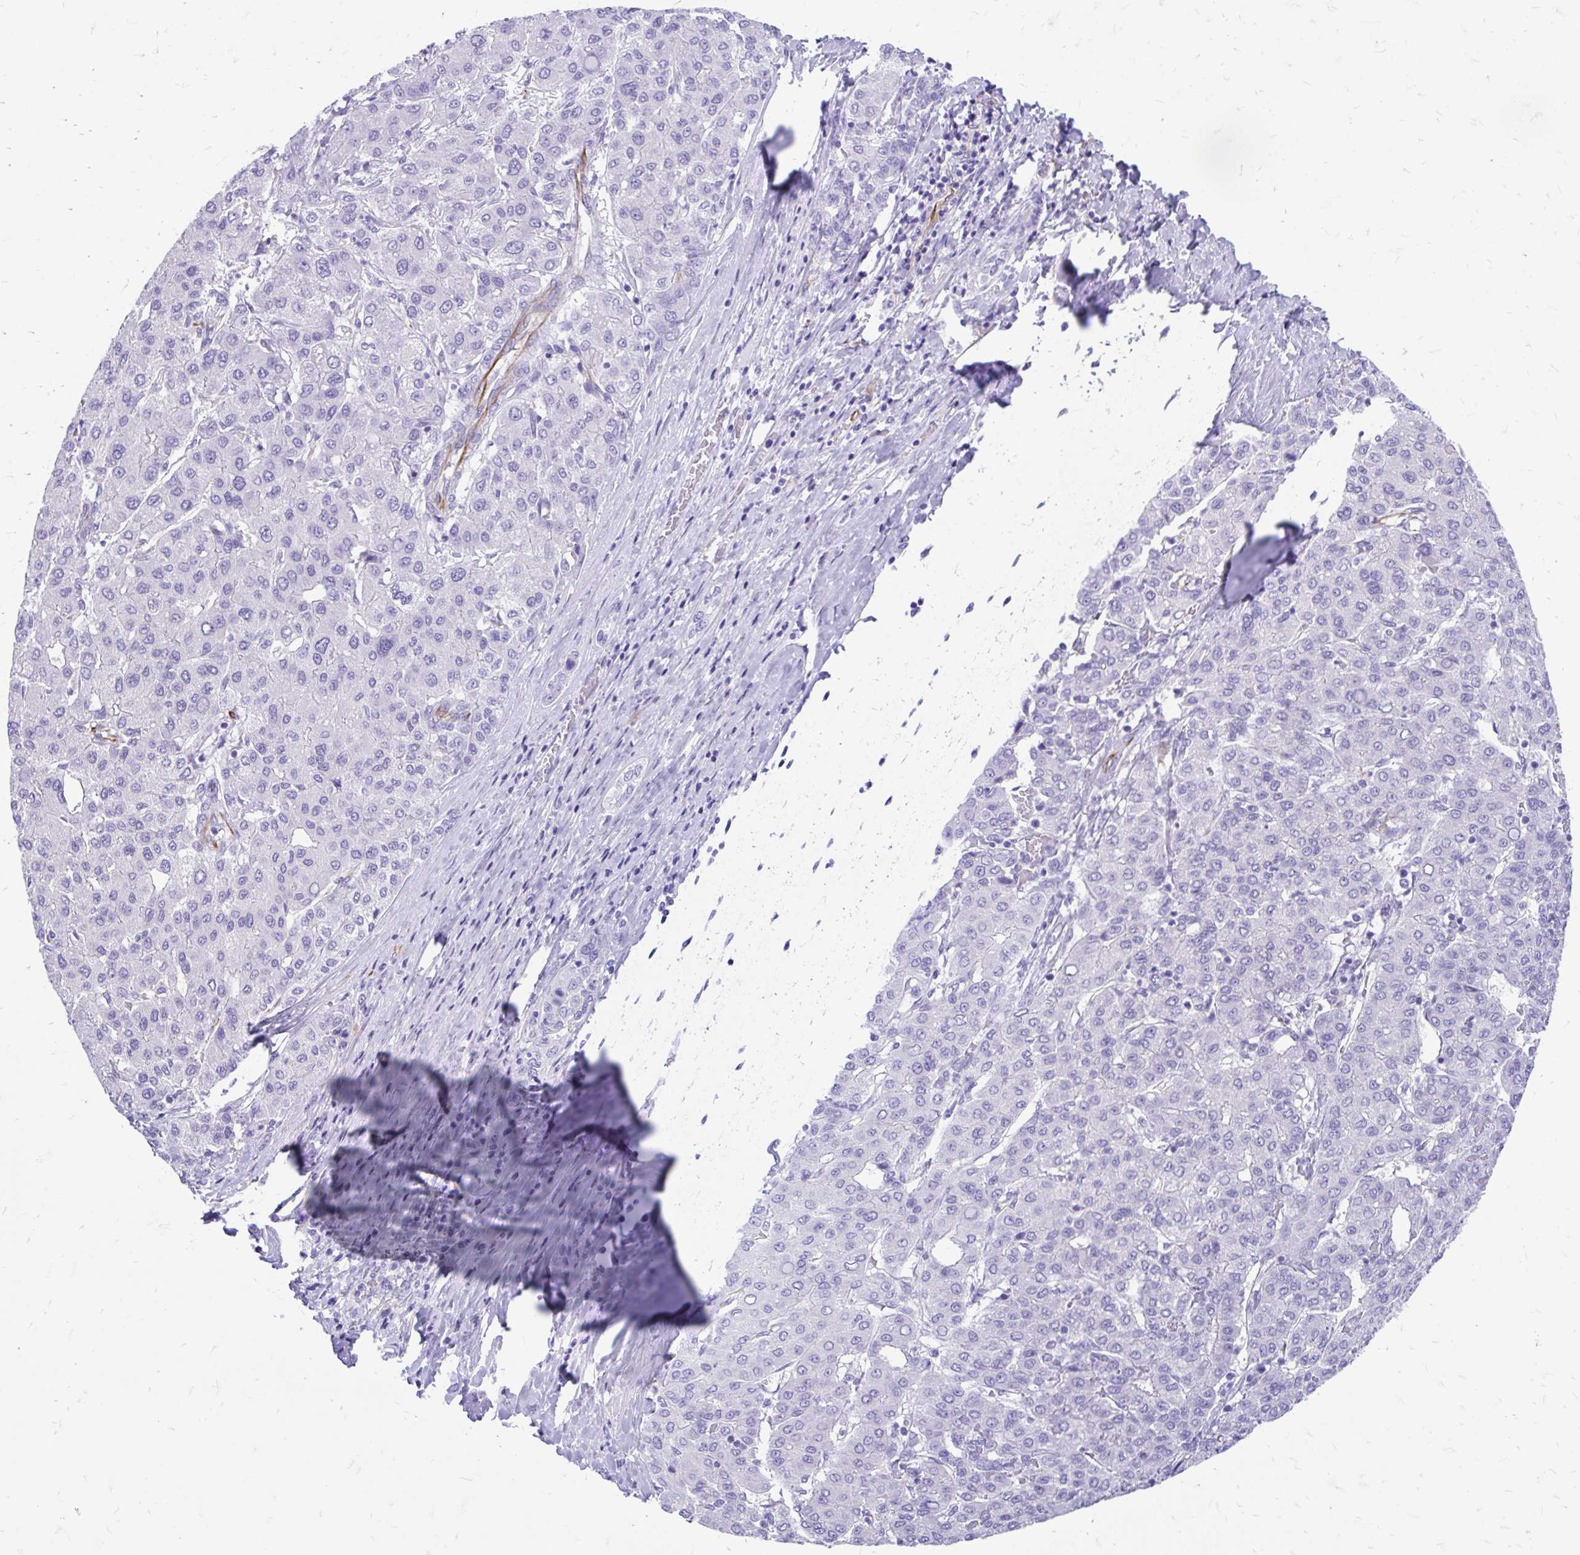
{"staining": {"intensity": "negative", "quantity": "none", "location": "none"}, "tissue": "liver cancer", "cell_type": "Tumor cells", "image_type": "cancer", "snomed": [{"axis": "morphology", "description": "Carcinoma, Hepatocellular, NOS"}, {"axis": "topography", "description": "Liver"}], "caption": "Tumor cells show no significant staining in liver cancer (hepatocellular carcinoma).", "gene": "ZNF699", "patient": {"sex": "male", "age": 65}}